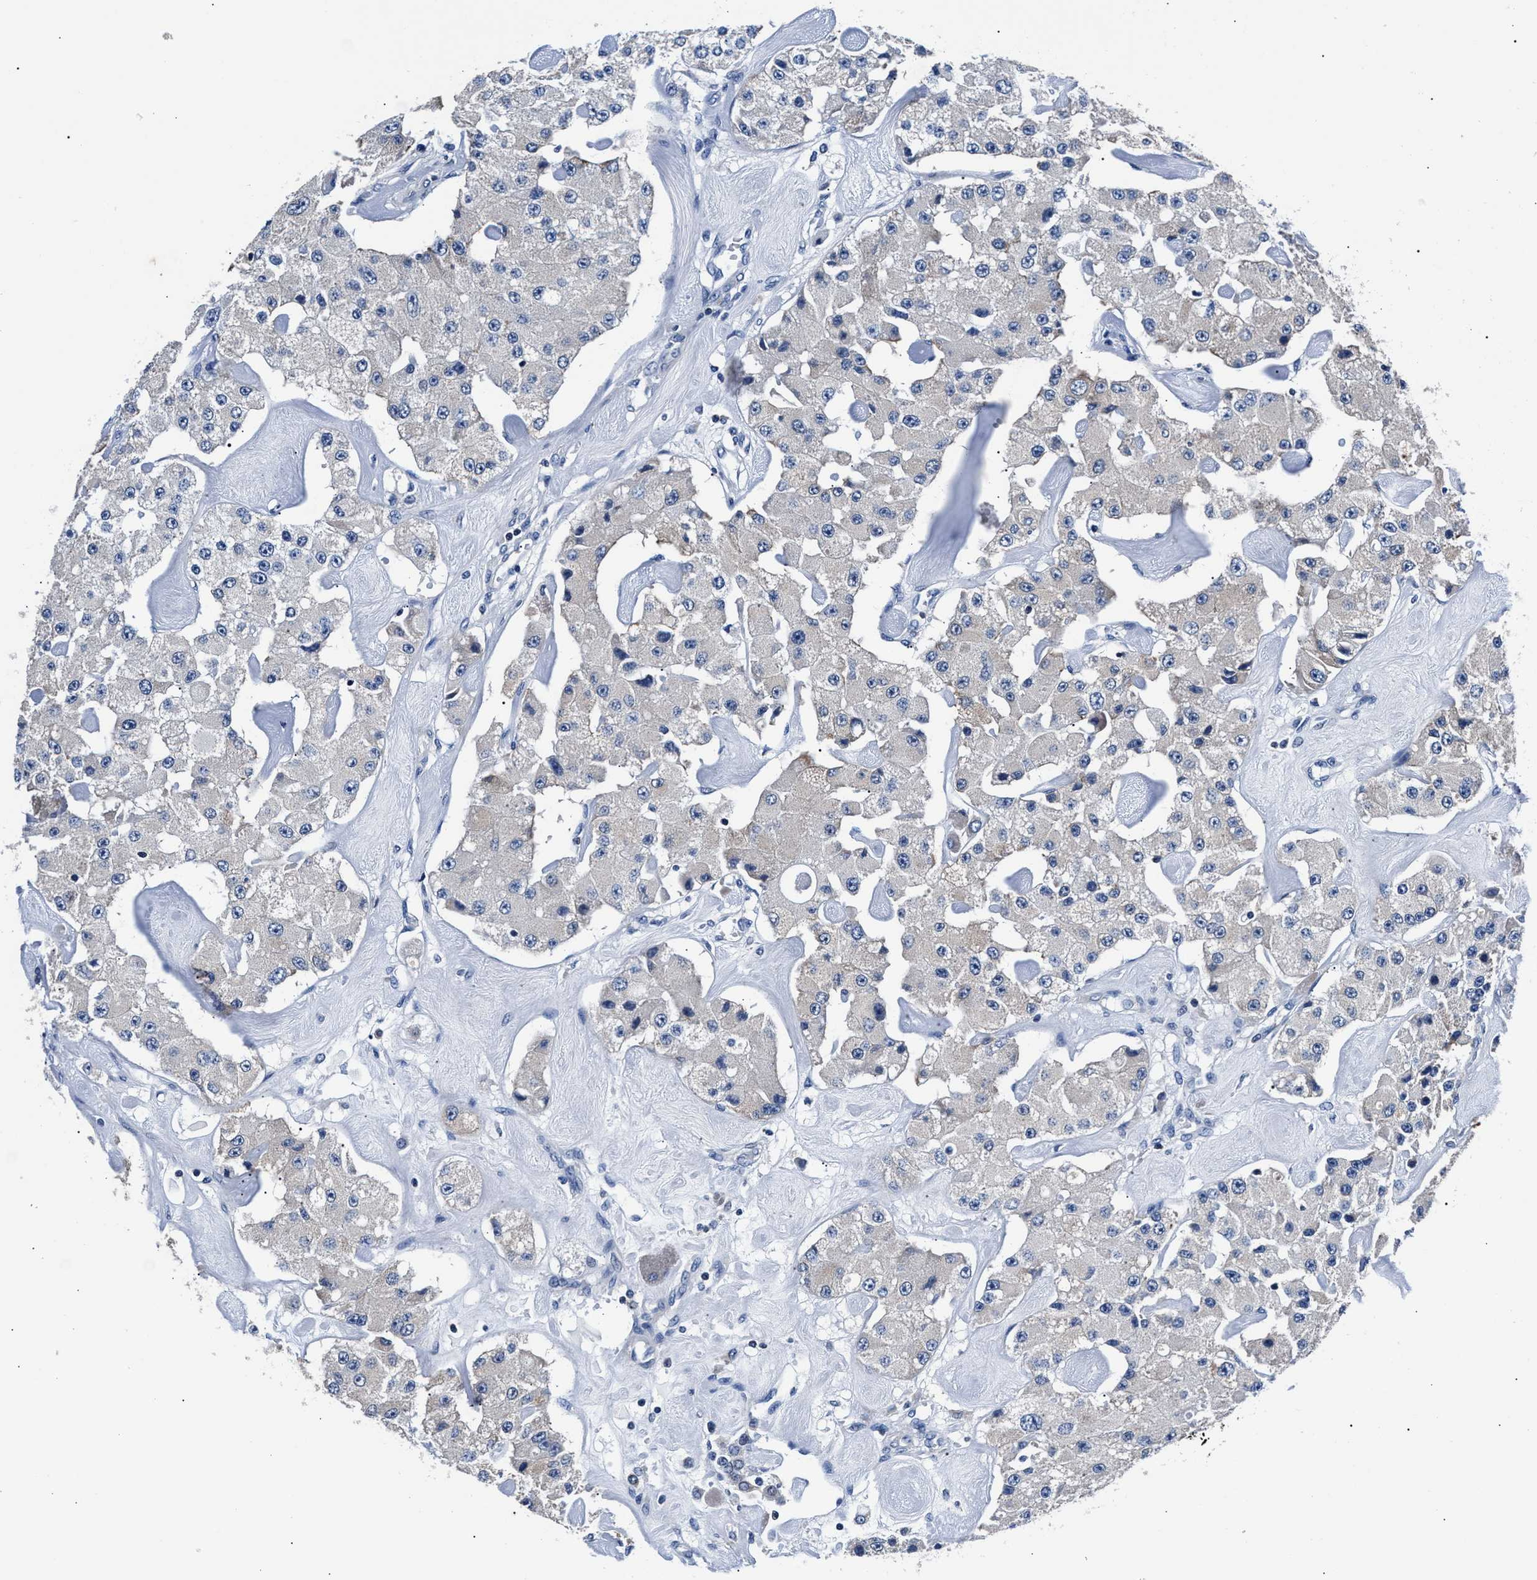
{"staining": {"intensity": "negative", "quantity": "none", "location": "none"}, "tissue": "carcinoid", "cell_type": "Tumor cells", "image_type": "cancer", "snomed": [{"axis": "morphology", "description": "Carcinoid, malignant, NOS"}, {"axis": "topography", "description": "Pancreas"}], "caption": "Carcinoid was stained to show a protein in brown. There is no significant staining in tumor cells.", "gene": "PHF24", "patient": {"sex": "male", "age": 41}}